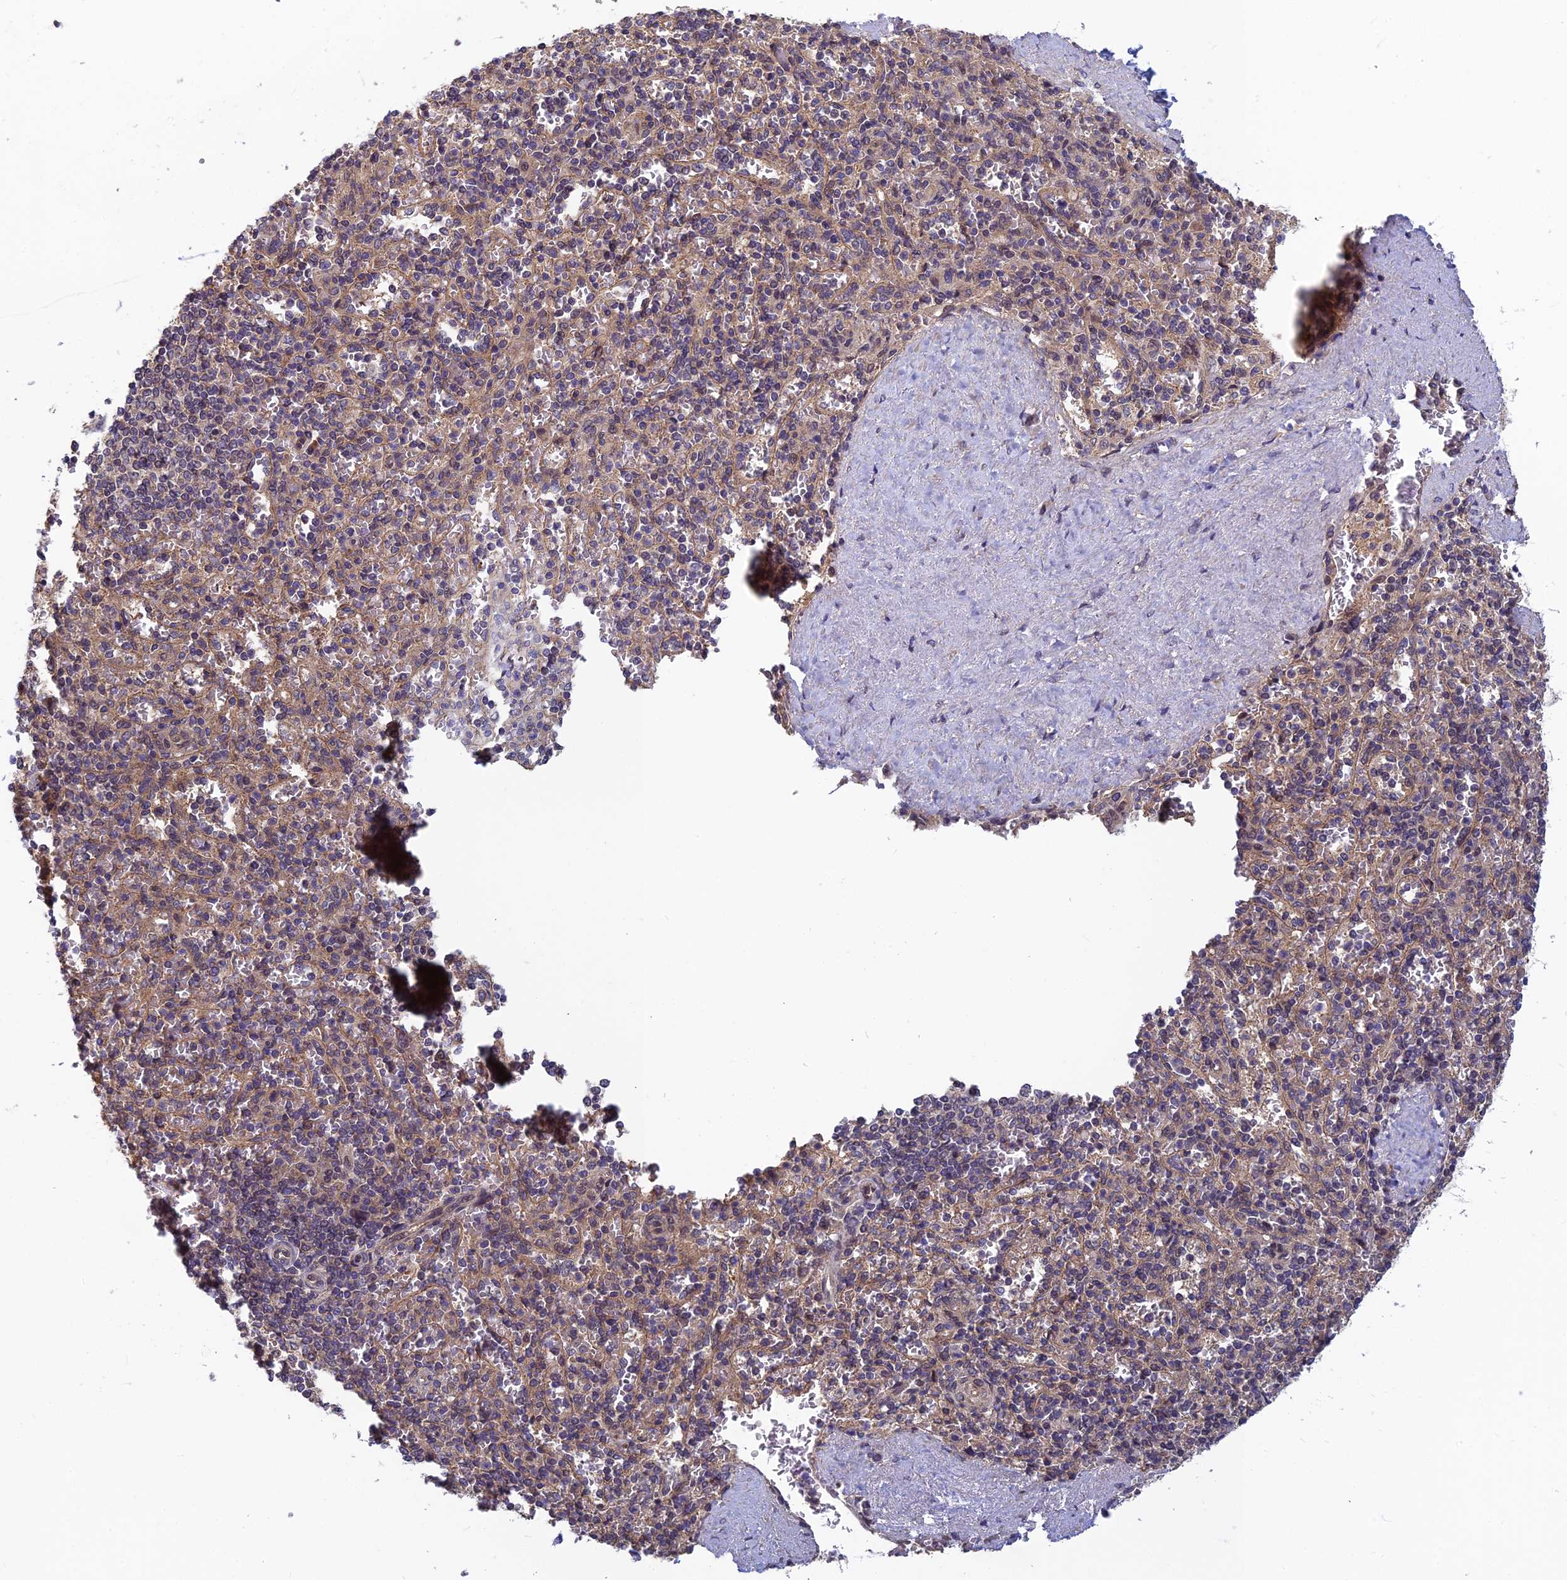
{"staining": {"intensity": "negative", "quantity": "none", "location": "none"}, "tissue": "spleen", "cell_type": "Cells in red pulp", "image_type": "normal", "snomed": [{"axis": "morphology", "description": "Normal tissue, NOS"}, {"axis": "topography", "description": "Spleen"}], "caption": "Immunohistochemical staining of unremarkable human spleen demonstrates no significant positivity in cells in red pulp.", "gene": "PIKFYVE", "patient": {"sex": "male", "age": 82}}